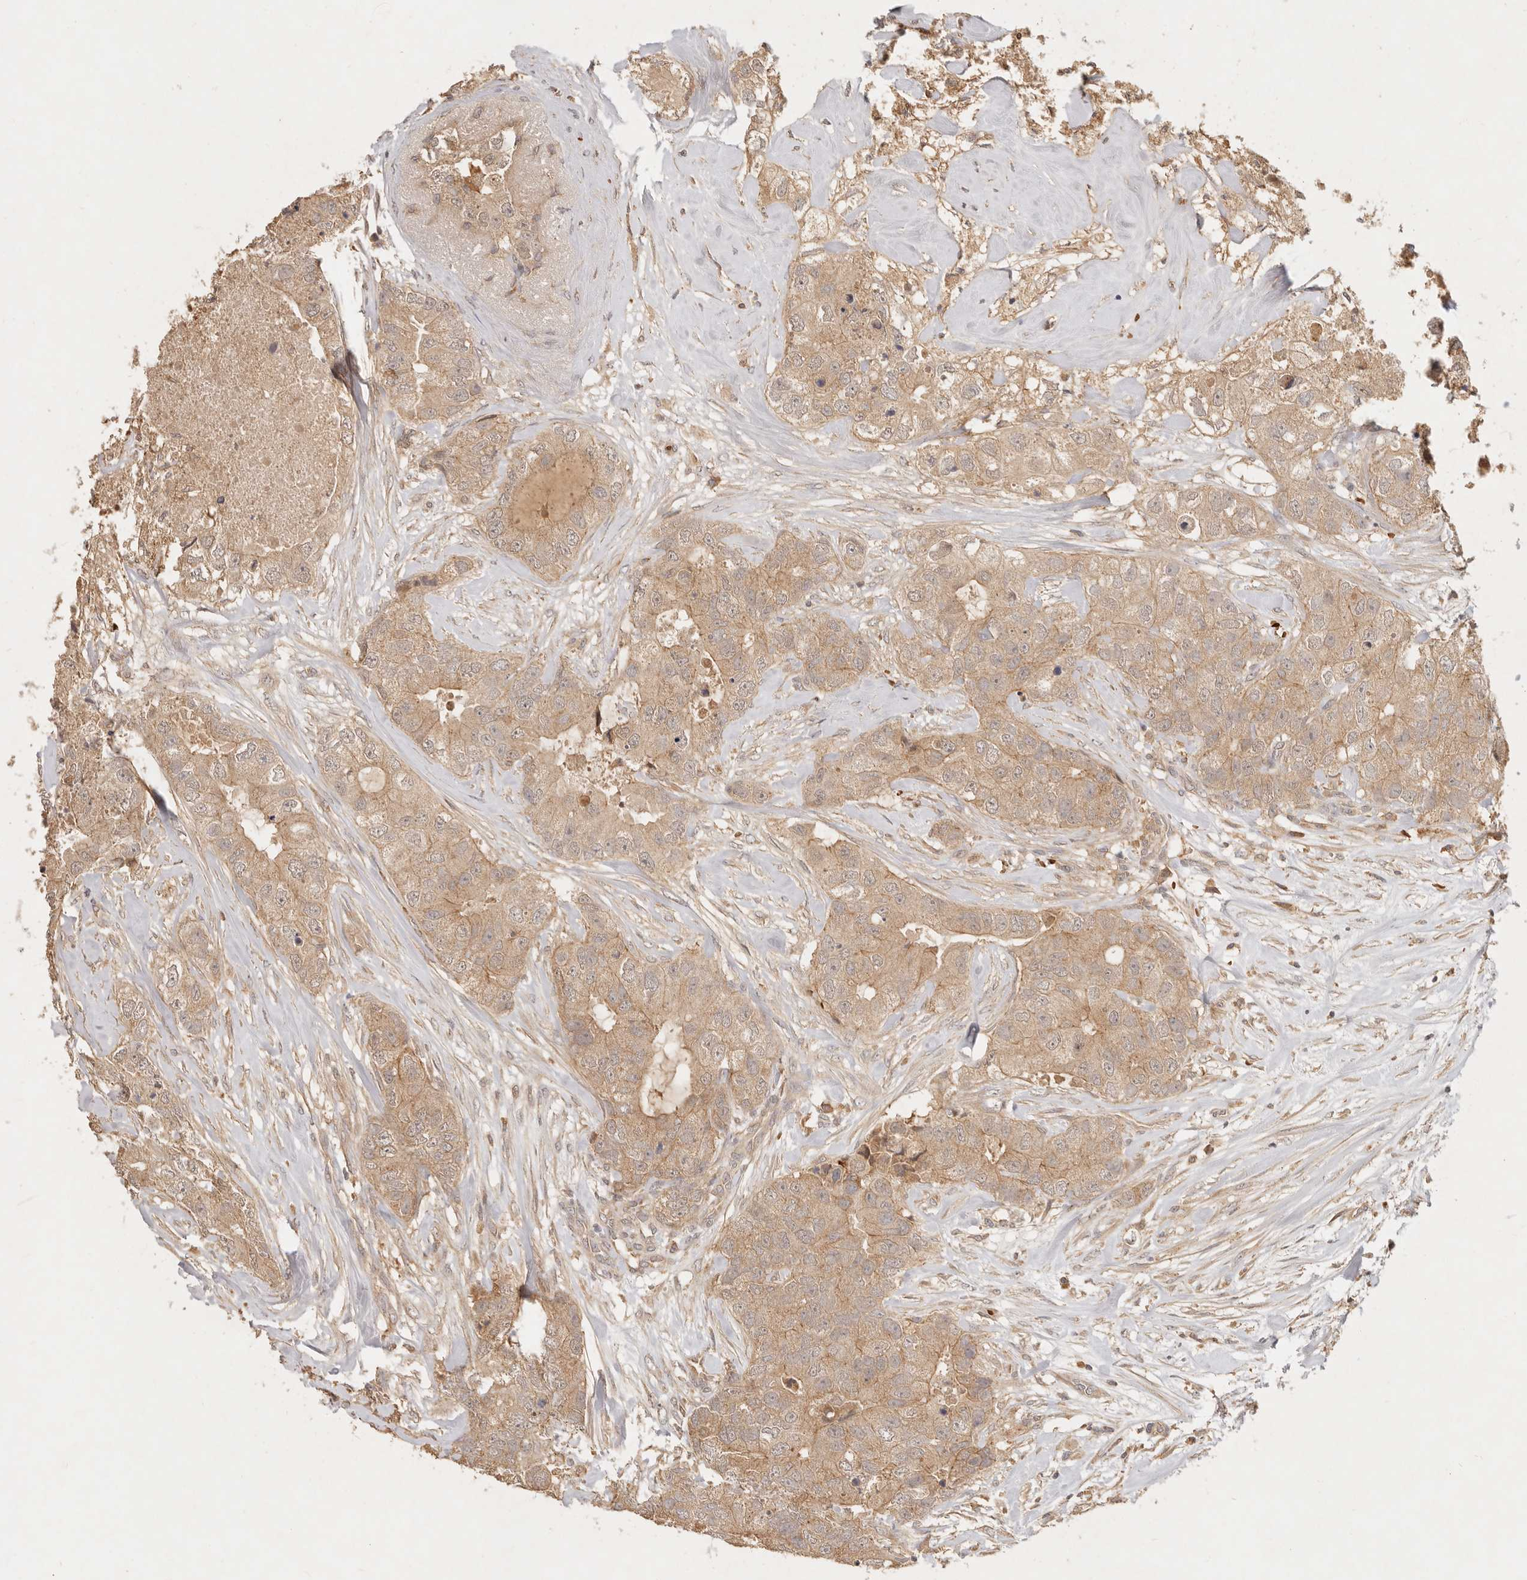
{"staining": {"intensity": "weak", "quantity": ">75%", "location": "cytoplasmic/membranous"}, "tissue": "breast cancer", "cell_type": "Tumor cells", "image_type": "cancer", "snomed": [{"axis": "morphology", "description": "Duct carcinoma"}, {"axis": "topography", "description": "Breast"}], "caption": "The image reveals staining of breast cancer, revealing weak cytoplasmic/membranous protein staining (brown color) within tumor cells. The protein of interest is shown in brown color, while the nuclei are stained blue.", "gene": "FREM2", "patient": {"sex": "female", "age": 62}}